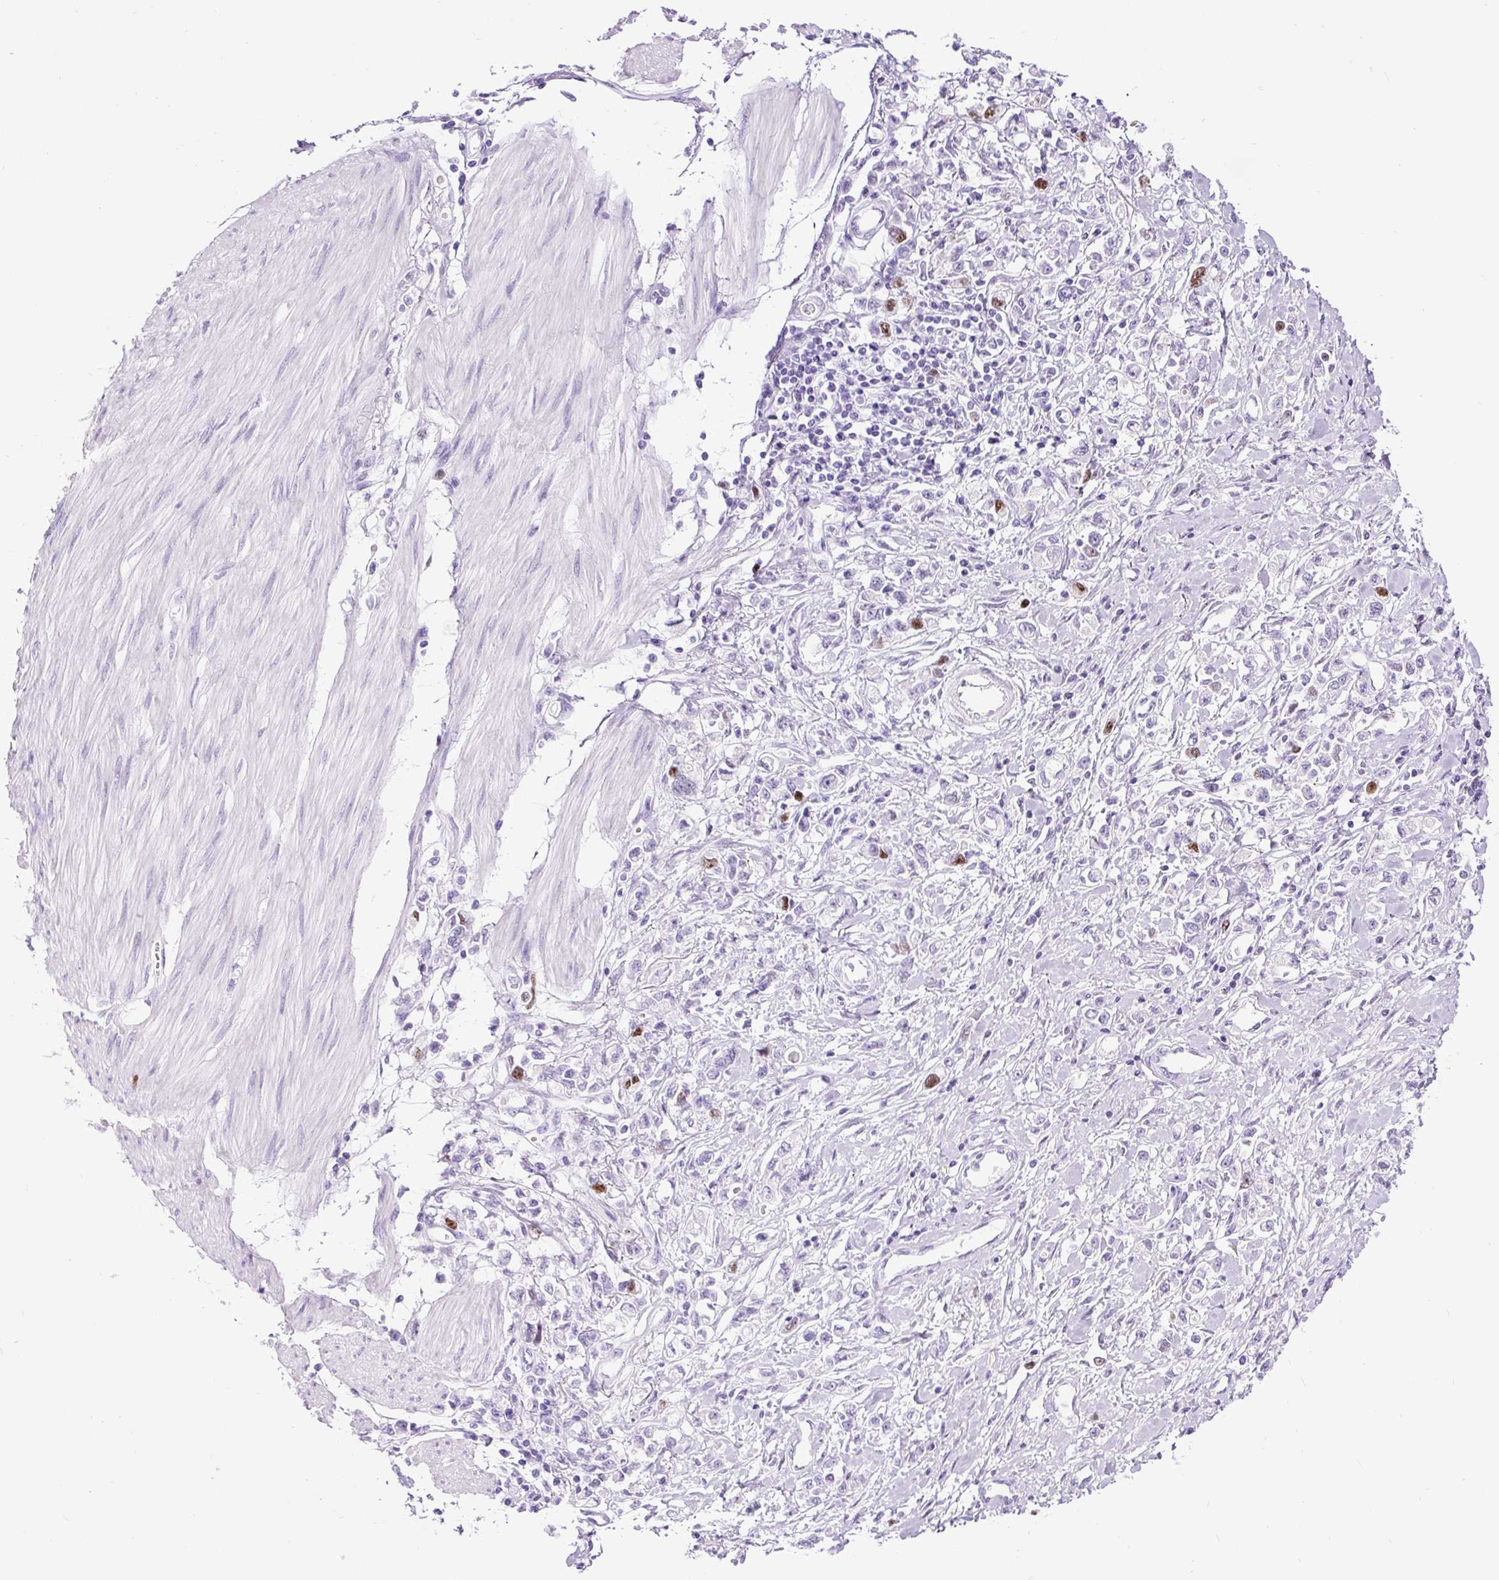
{"staining": {"intensity": "moderate", "quantity": "<25%", "location": "nuclear"}, "tissue": "stomach cancer", "cell_type": "Tumor cells", "image_type": "cancer", "snomed": [{"axis": "morphology", "description": "Adenocarcinoma, NOS"}, {"axis": "topography", "description": "Stomach"}], "caption": "Approximately <25% of tumor cells in stomach cancer show moderate nuclear protein positivity as visualized by brown immunohistochemical staining.", "gene": "RACGAP1", "patient": {"sex": "female", "age": 76}}